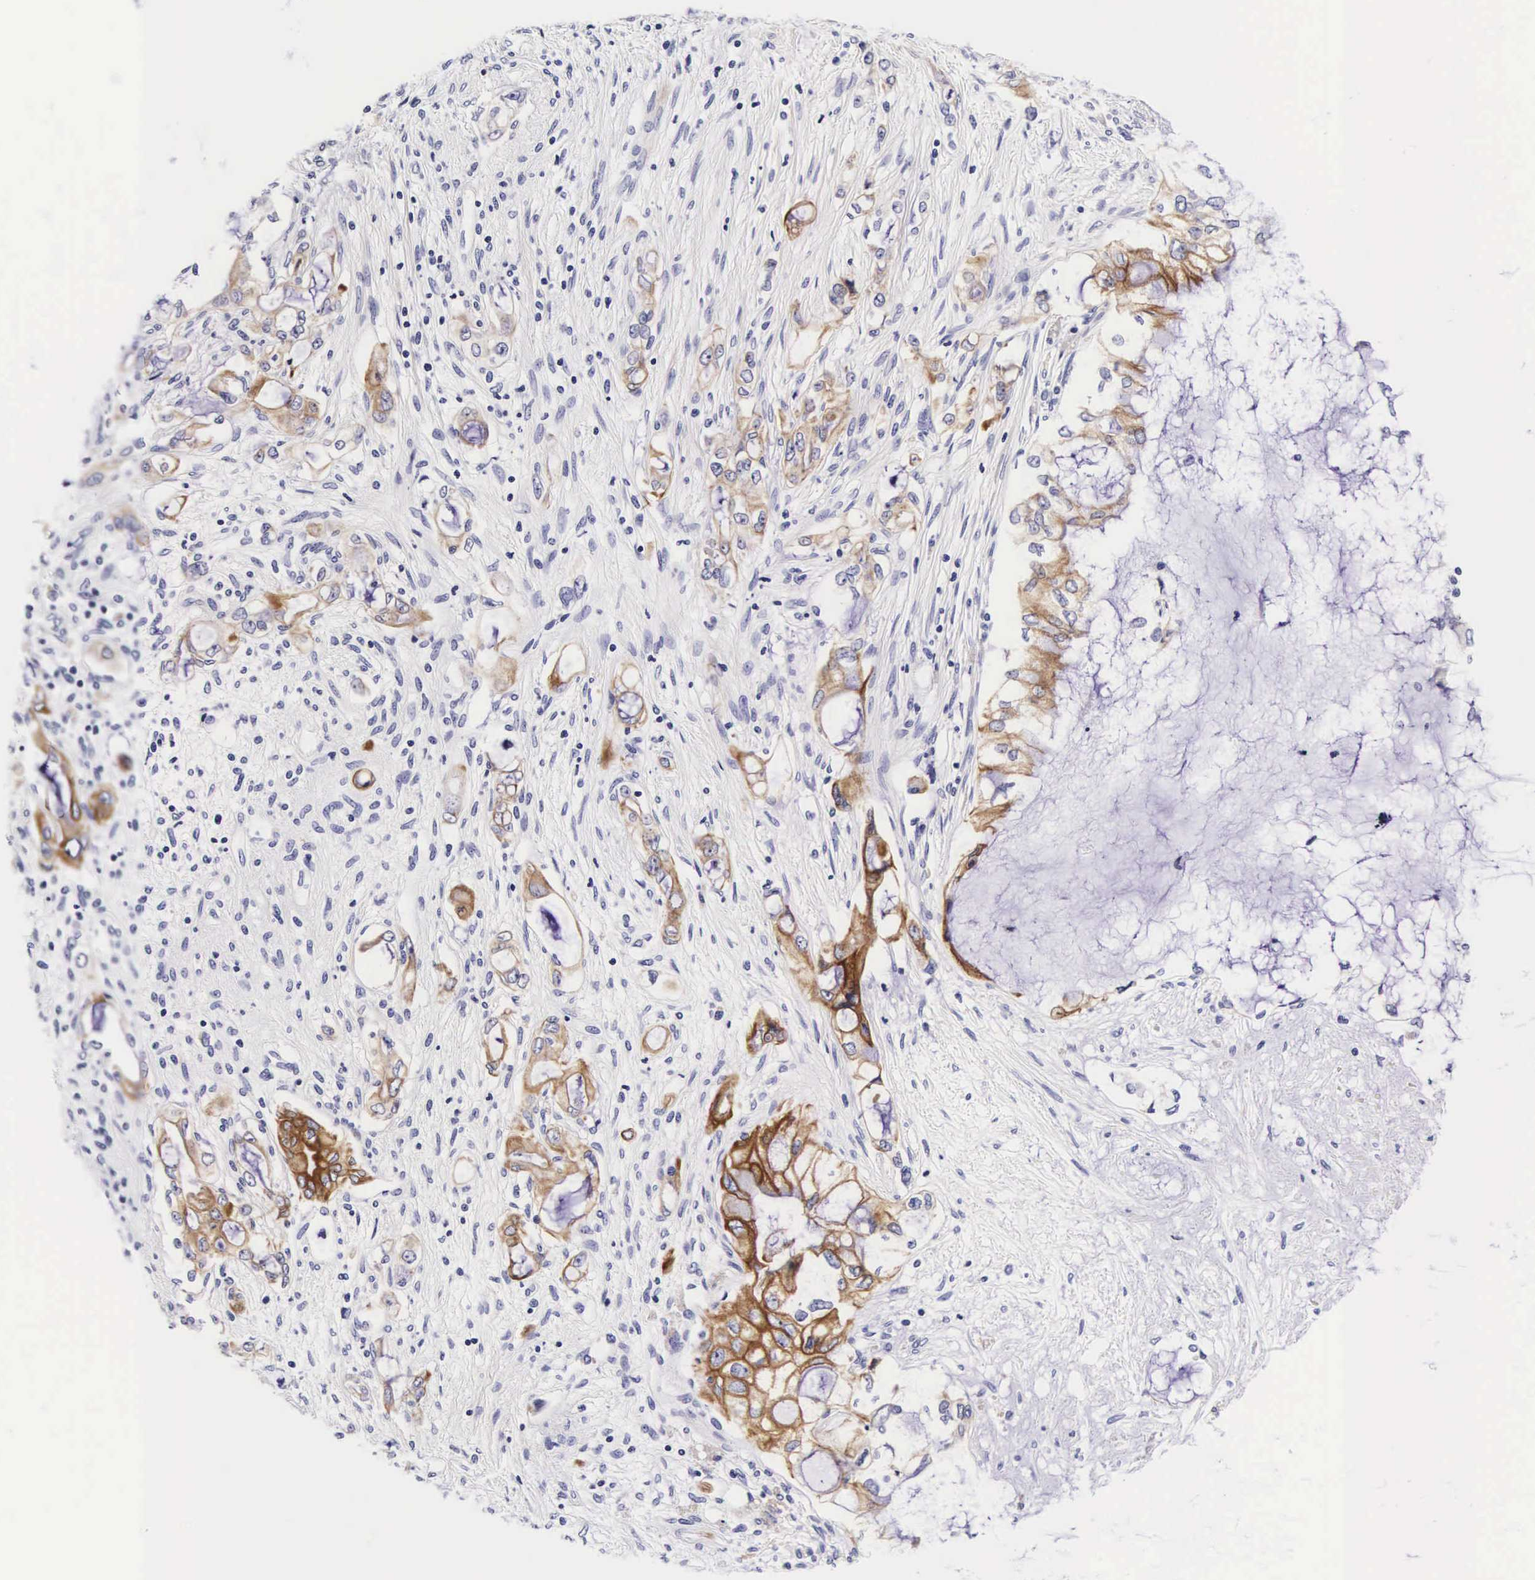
{"staining": {"intensity": "strong", "quantity": ">75%", "location": "cytoplasmic/membranous"}, "tissue": "pancreatic cancer", "cell_type": "Tumor cells", "image_type": "cancer", "snomed": [{"axis": "morphology", "description": "Adenocarcinoma, NOS"}, {"axis": "topography", "description": "Pancreas"}], "caption": "The micrograph shows immunohistochemical staining of pancreatic cancer. There is strong cytoplasmic/membranous staining is present in about >75% of tumor cells. Immunohistochemistry stains the protein in brown and the nuclei are stained blue.", "gene": "UPRT", "patient": {"sex": "female", "age": 70}}